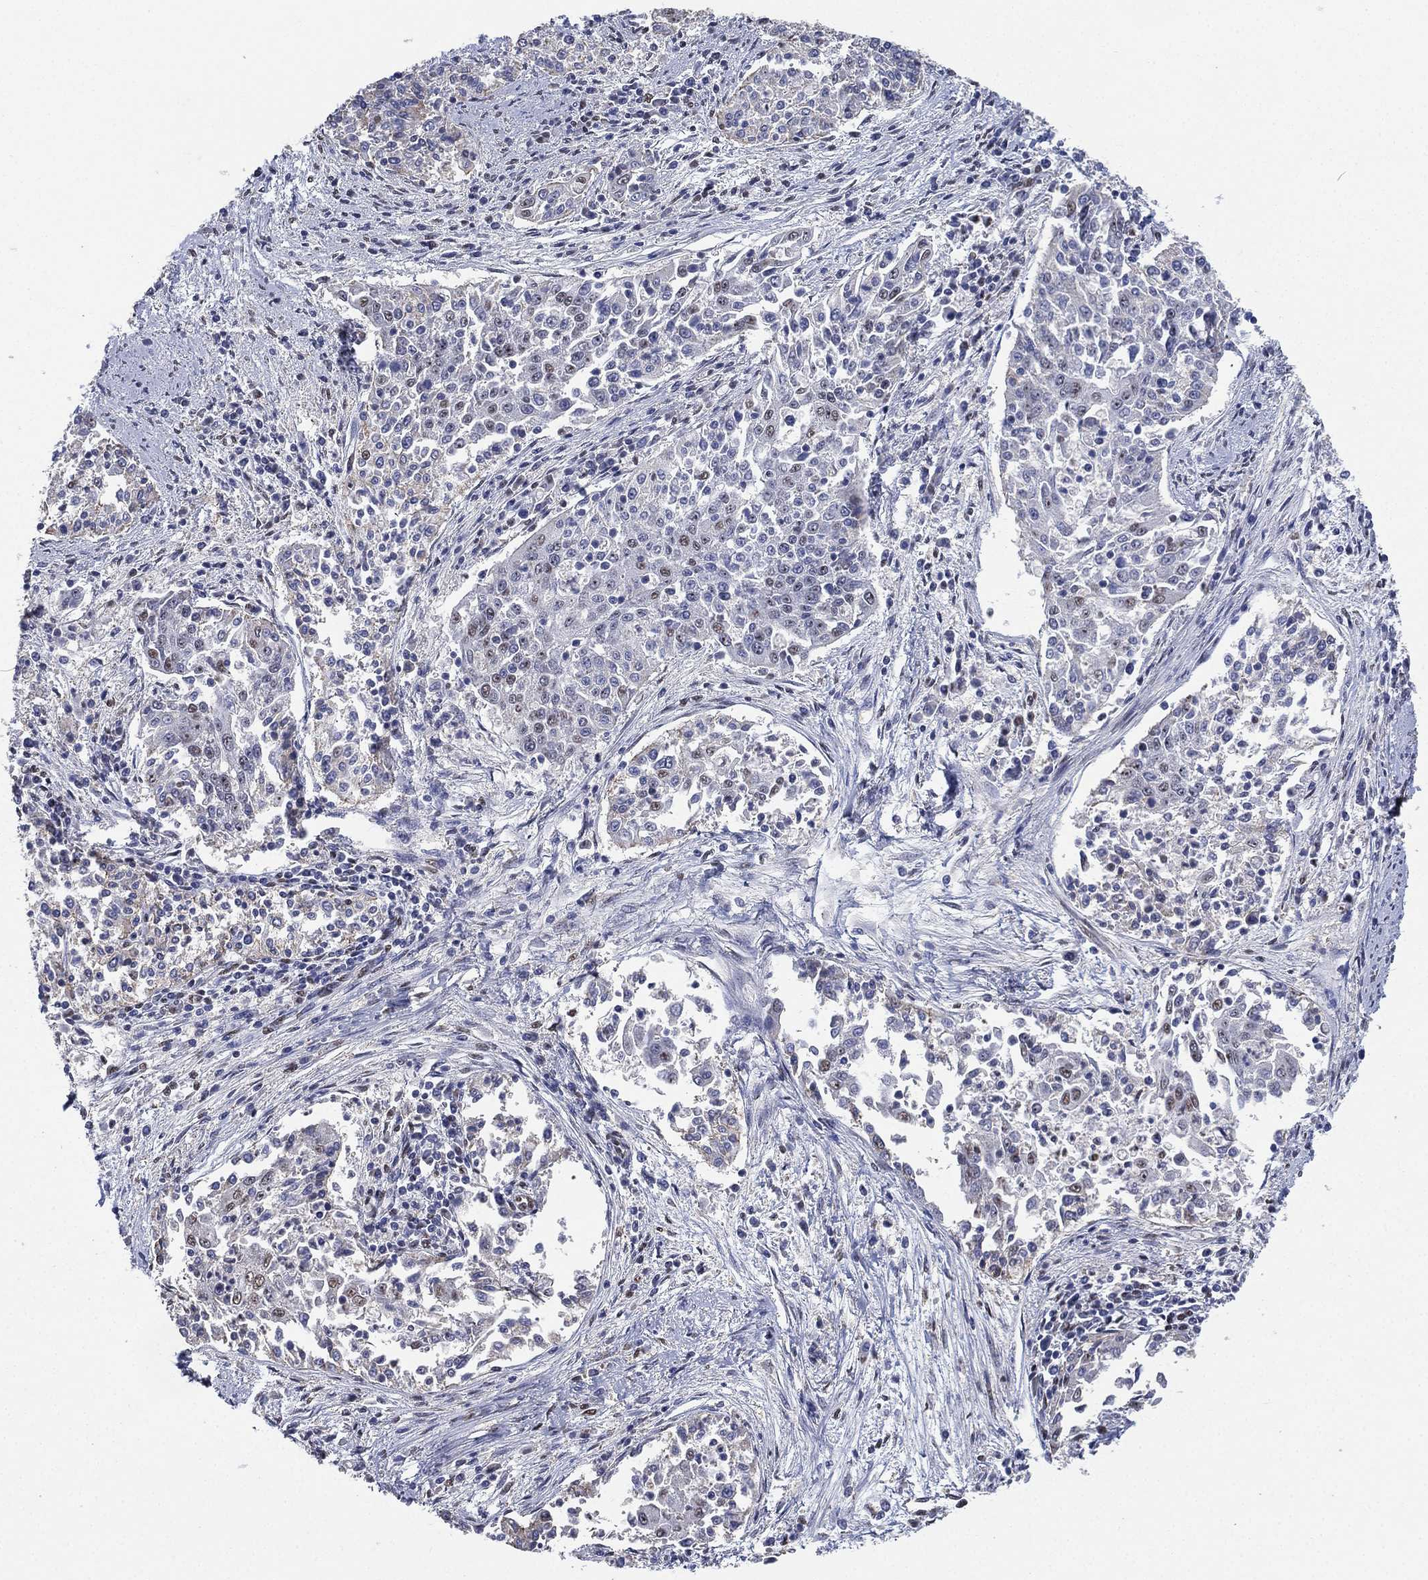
{"staining": {"intensity": "weak", "quantity": "<25%", "location": "nuclear"}, "tissue": "cervical cancer", "cell_type": "Tumor cells", "image_type": "cancer", "snomed": [{"axis": "morphology", "description": "Squamous cell carcinoma, NOS"}, {"axis": "topography", "description": "Cervix"}], "caption": "IHC of cervical cancer reveals no staining in tumor cells.", "gene": "ALDH7A1", "patient": {"sex": "female", "age": 41}}